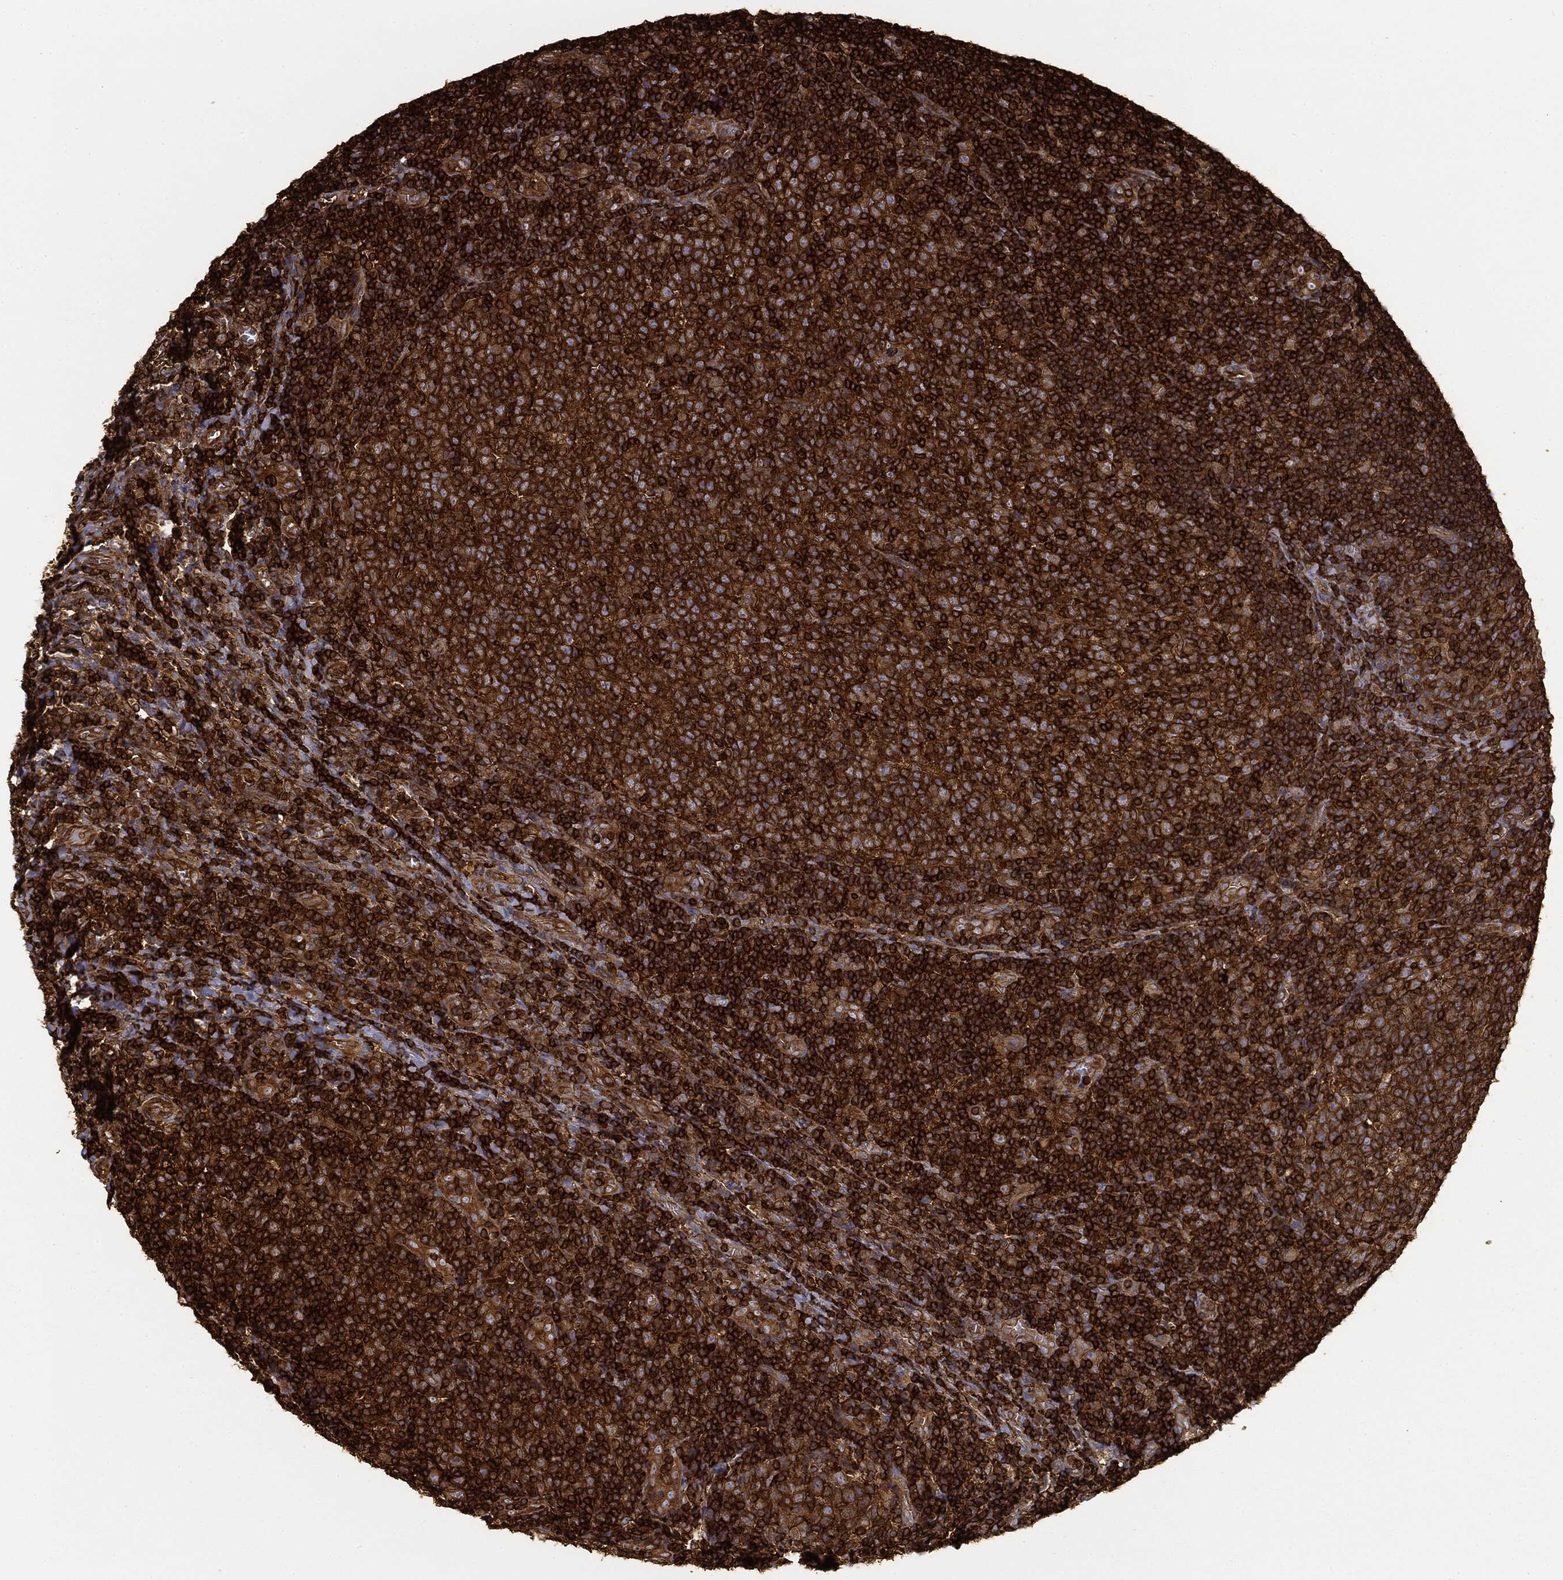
{"staining": {"intensity": "strong", "quantity": ">75%", "location": "cytoplasmic/membranous"}, "tissue": "tonsil", "cell_type": "Germinal center cells", "image_type": "normal", "snomed": [{"axis": "morphology", "description": "Normal tissue, NOS"}, {"axis": "topography", "description": "Tonsil"}], "caption": "Immunohistochemistry of unremarkable tonsil reveals high levels of strong cytoplasmic/membranous positivity in approximately >75% of germinal center cells. The staining was performed using DAB to visualize the protein expression in brown, while the nuclei were stained in blue with hematoxylin (Magnification: 20x).", "gene": "WDR1", "patient": {"sex": "female", "age": 5}}